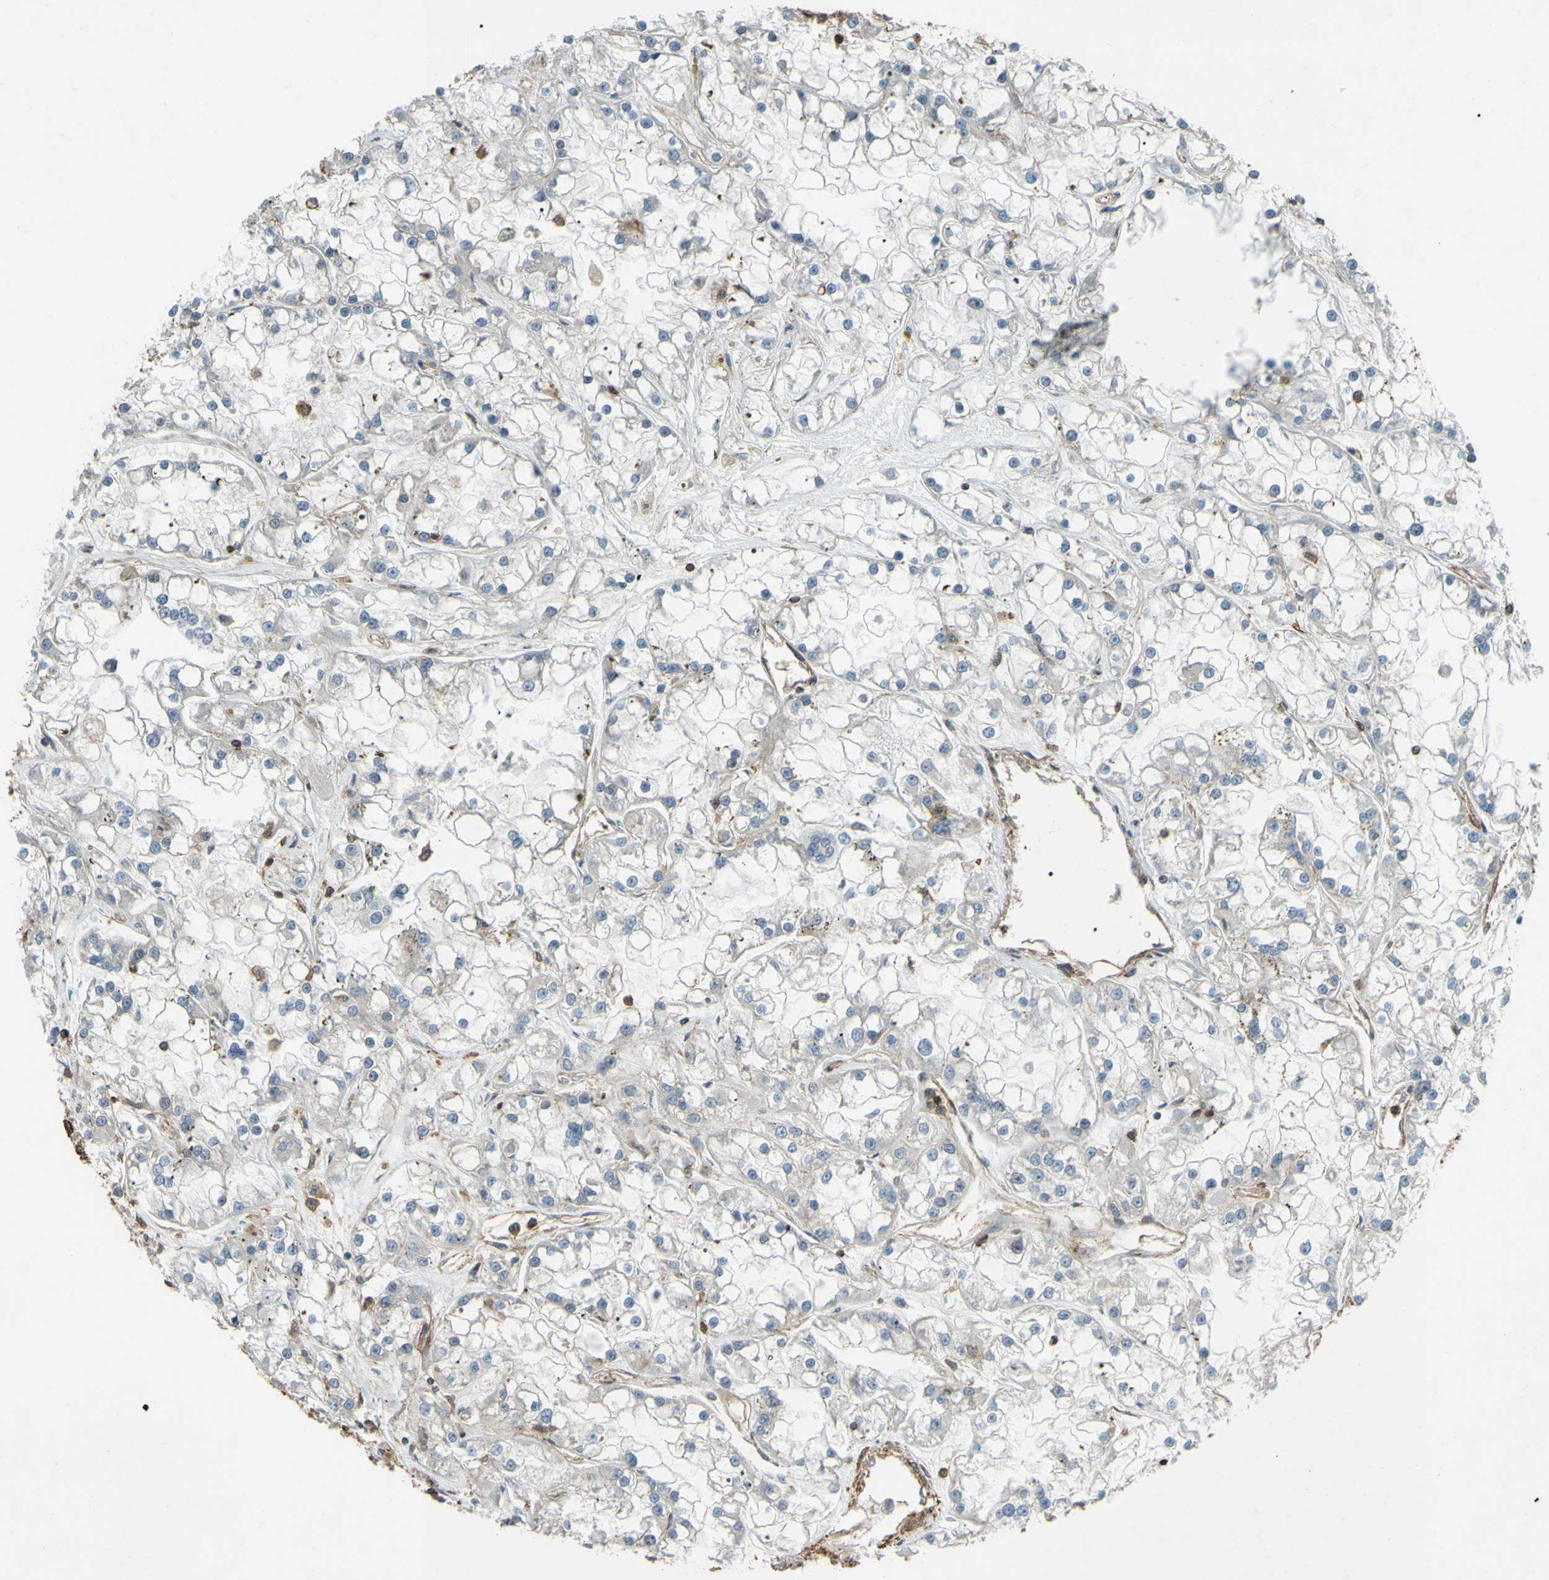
{"staining": {"intensity": "negative", "quantity": "none", "location": "none"}, "tissue": "renal cancer", "cell_type": "Tumor cells", "image_type": "cancer", "snomed": [{"axis": "morphology", "description": "Adenocarcinoma, NOS"}, {"axis": "topography", "description": "Kidney"}], "caption": "A high-resolution micrograph shows IHC staining of renal adenocarcinoma, which shows no significant expression in tumor cells.", "gene": "ADD3", "patient": {"sex": "female", "age": 52}}